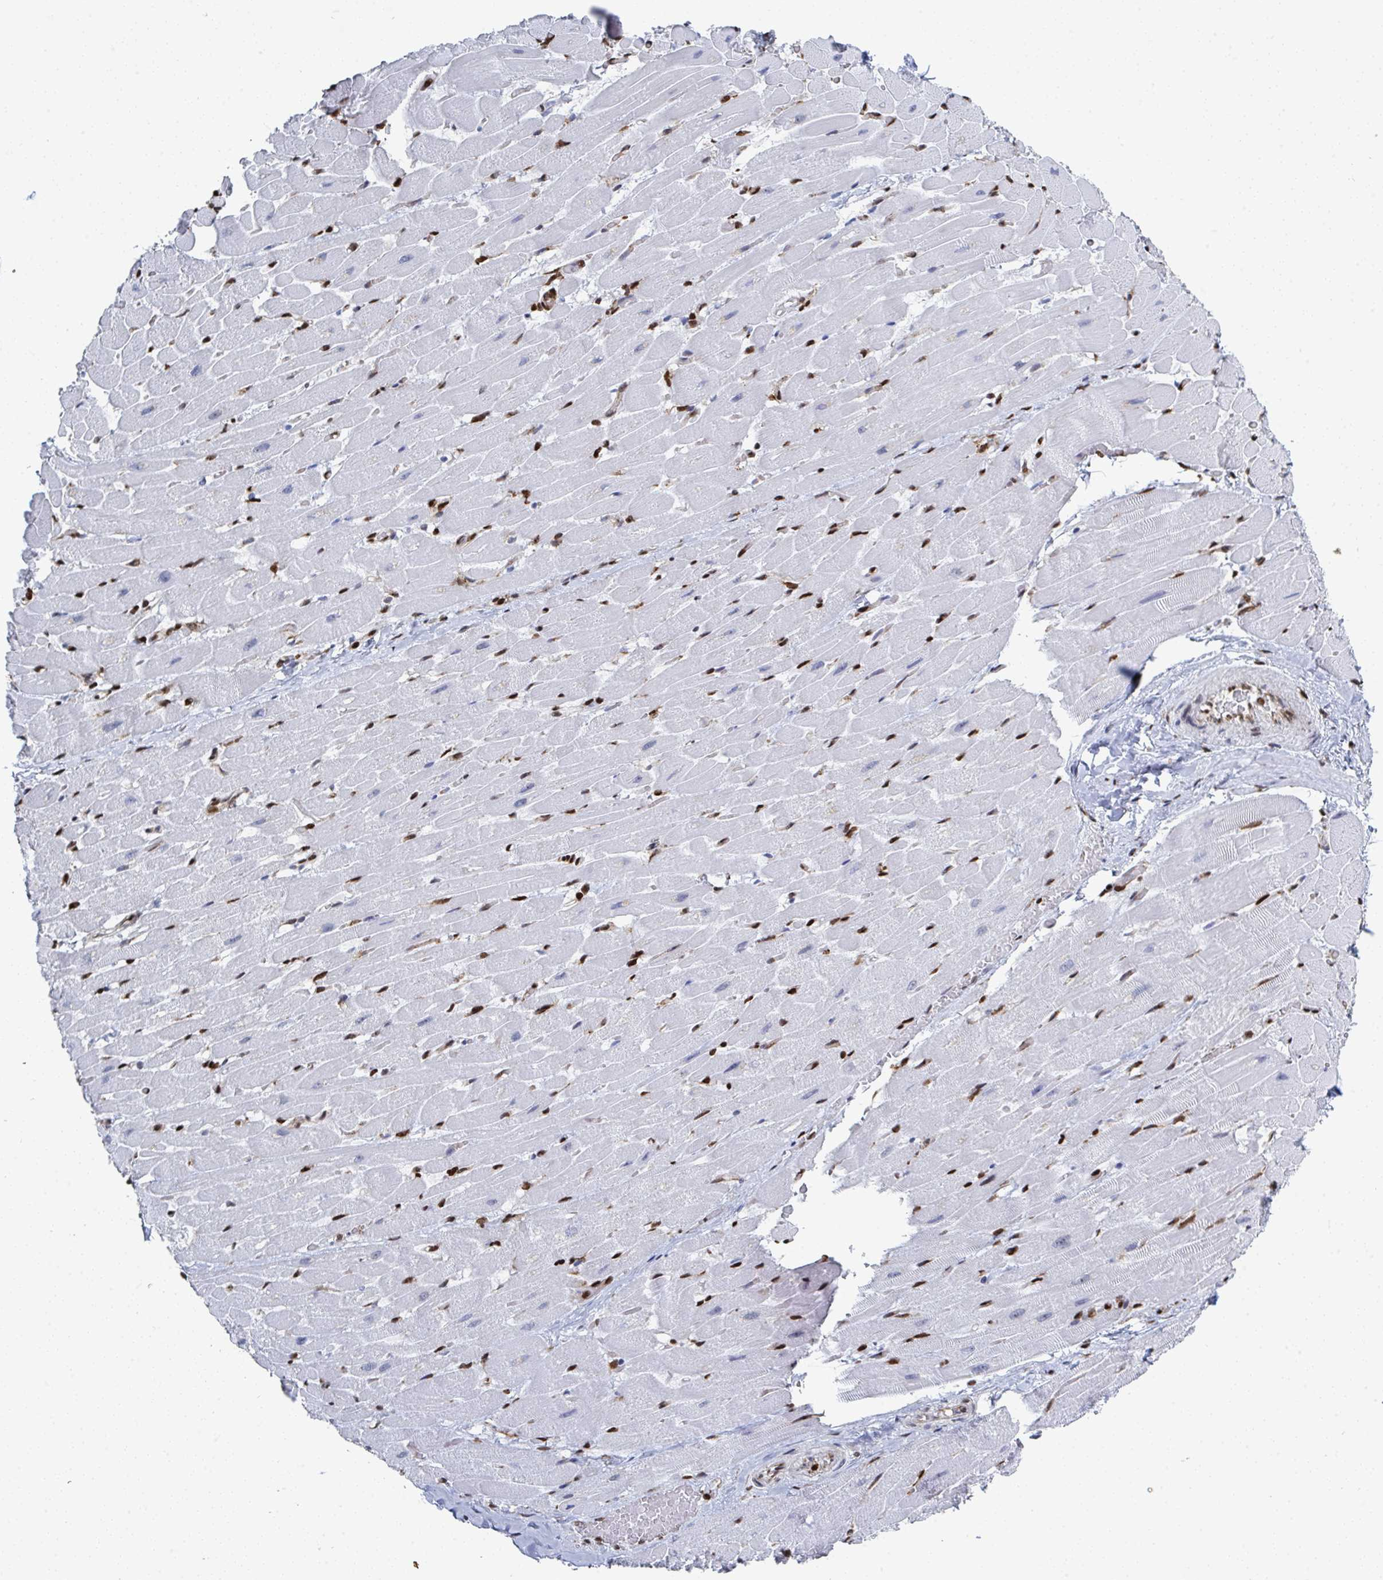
{"staining": {"intensity": "strong", "quantity": "25%-75%", "location": "nuclear"}, "tissue": "heart muscle", "cell_type": "Cardiomyocytes", "image_type": "normal", "snomed": [{"axis": "morphology", "description": "Normal tissue, NOS"}, {"axis": "topography", "description": "Heart"}], "caption": "A brown stain shows strong nuclear positivity of a protein in cardiomyocytes of unremarkable human heart muscle.", "gene": "GAR1", "patient": {"sex": "male", "age": 37}}